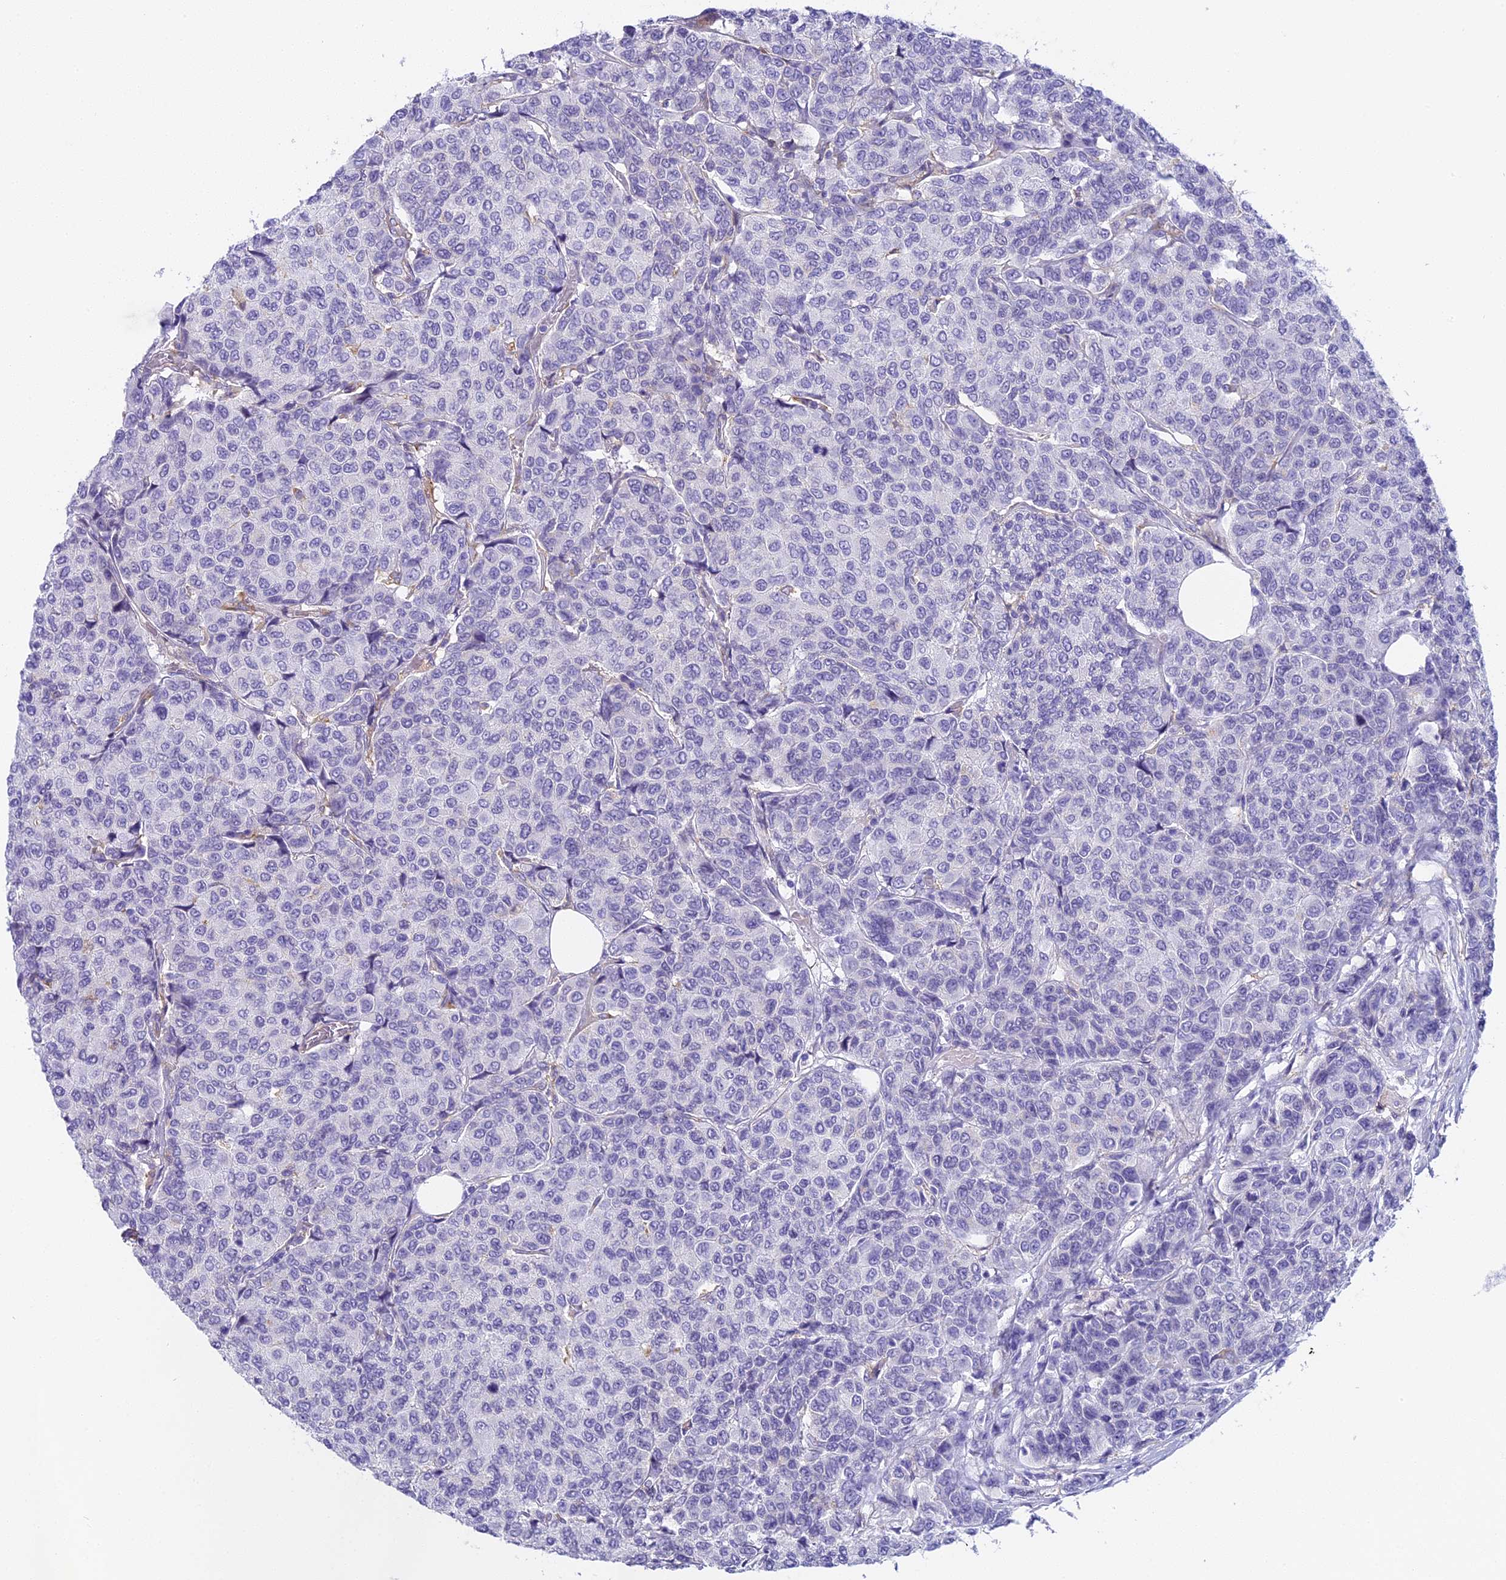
{"staining": {"intensity": "negative", "quantity": "none", "location": "none"}, "tissue": "breast cancer", "cell_type": "Tumor cells", "image_type": "cancer", "snomed": [{"axis": "morphology", "description": "Duct carcinoma"}, {"axis": "topography", "description": "Breast"}], "caption": "Immunohistochemical staining of human breast invasive ductal carcinoma exhibits no significant positivity in tumor cells. (DAB (3,3'-diaminobenzidine) immunohistochemistry with hematoxylin counter stain).", "gene": "HOMER3", "patient": {"sex": "female", "age": 55}}